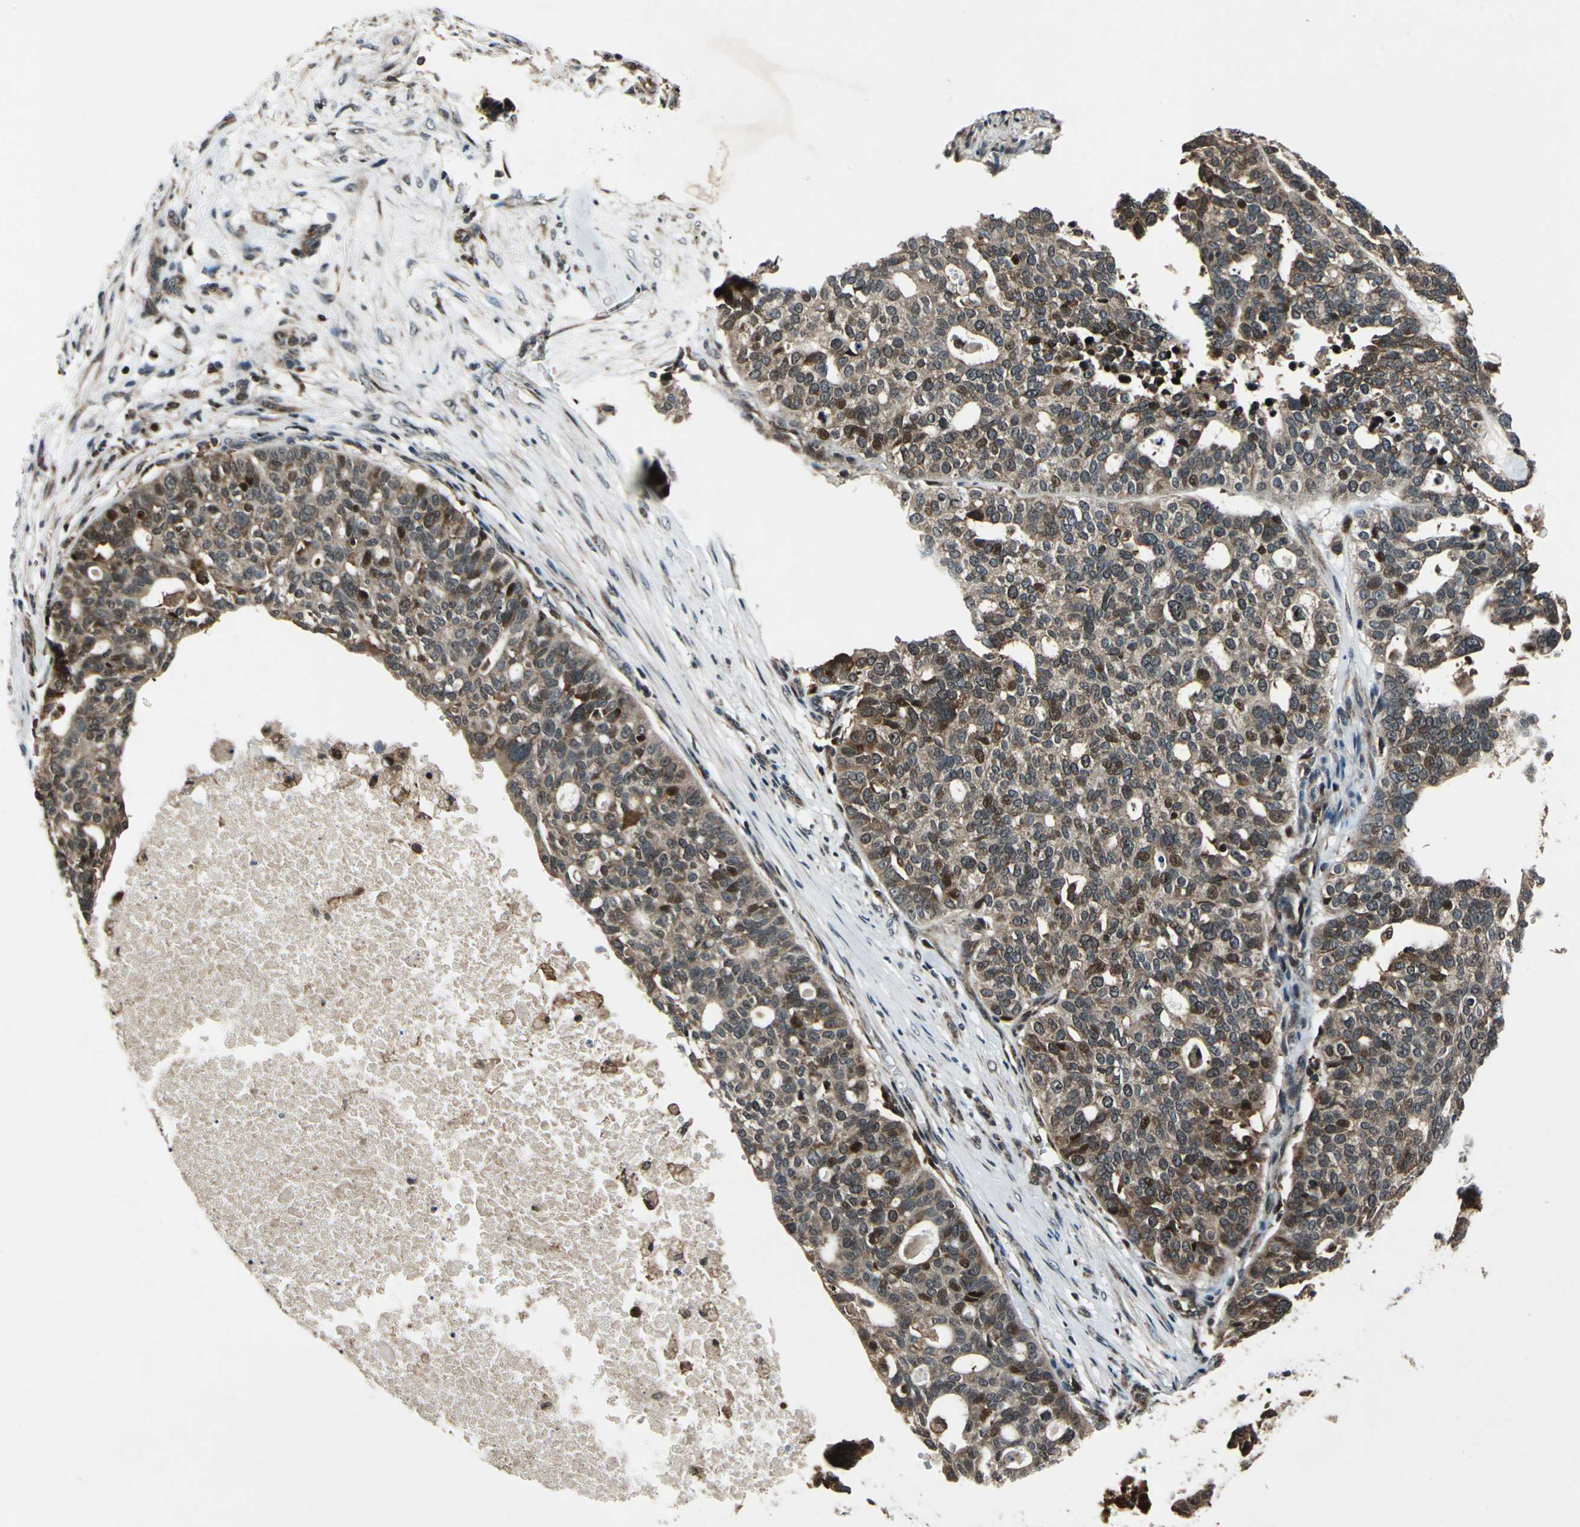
{"staining": {"intensity": "strong", "quantity": "25%-75%", "location": "cytoplasmic/membranous,nuclear"}, "tissue": "ovarian cancer", "cell_type": "Tumor cells", "image_type": "cancer", "snomed": [{"axis": "morphology", "description": "Cystadenocarcinoma, serous, NOS"}, {"axis": "topography", "description": "Ovary"}], "caption": "IHC micrograph of neoplastic tissue: human ovarian serous cystadenocarcinoma stained using immunohistochemistry reveals high levels of strong protein expression localized specifically in the cytoplasmic/membranous and nuclear of tumor cells, appearing as a cytoplasmic/membranous and nuclear brown color.", "gene": "AATF", "patient": {"sex": "female", "age": 59}}